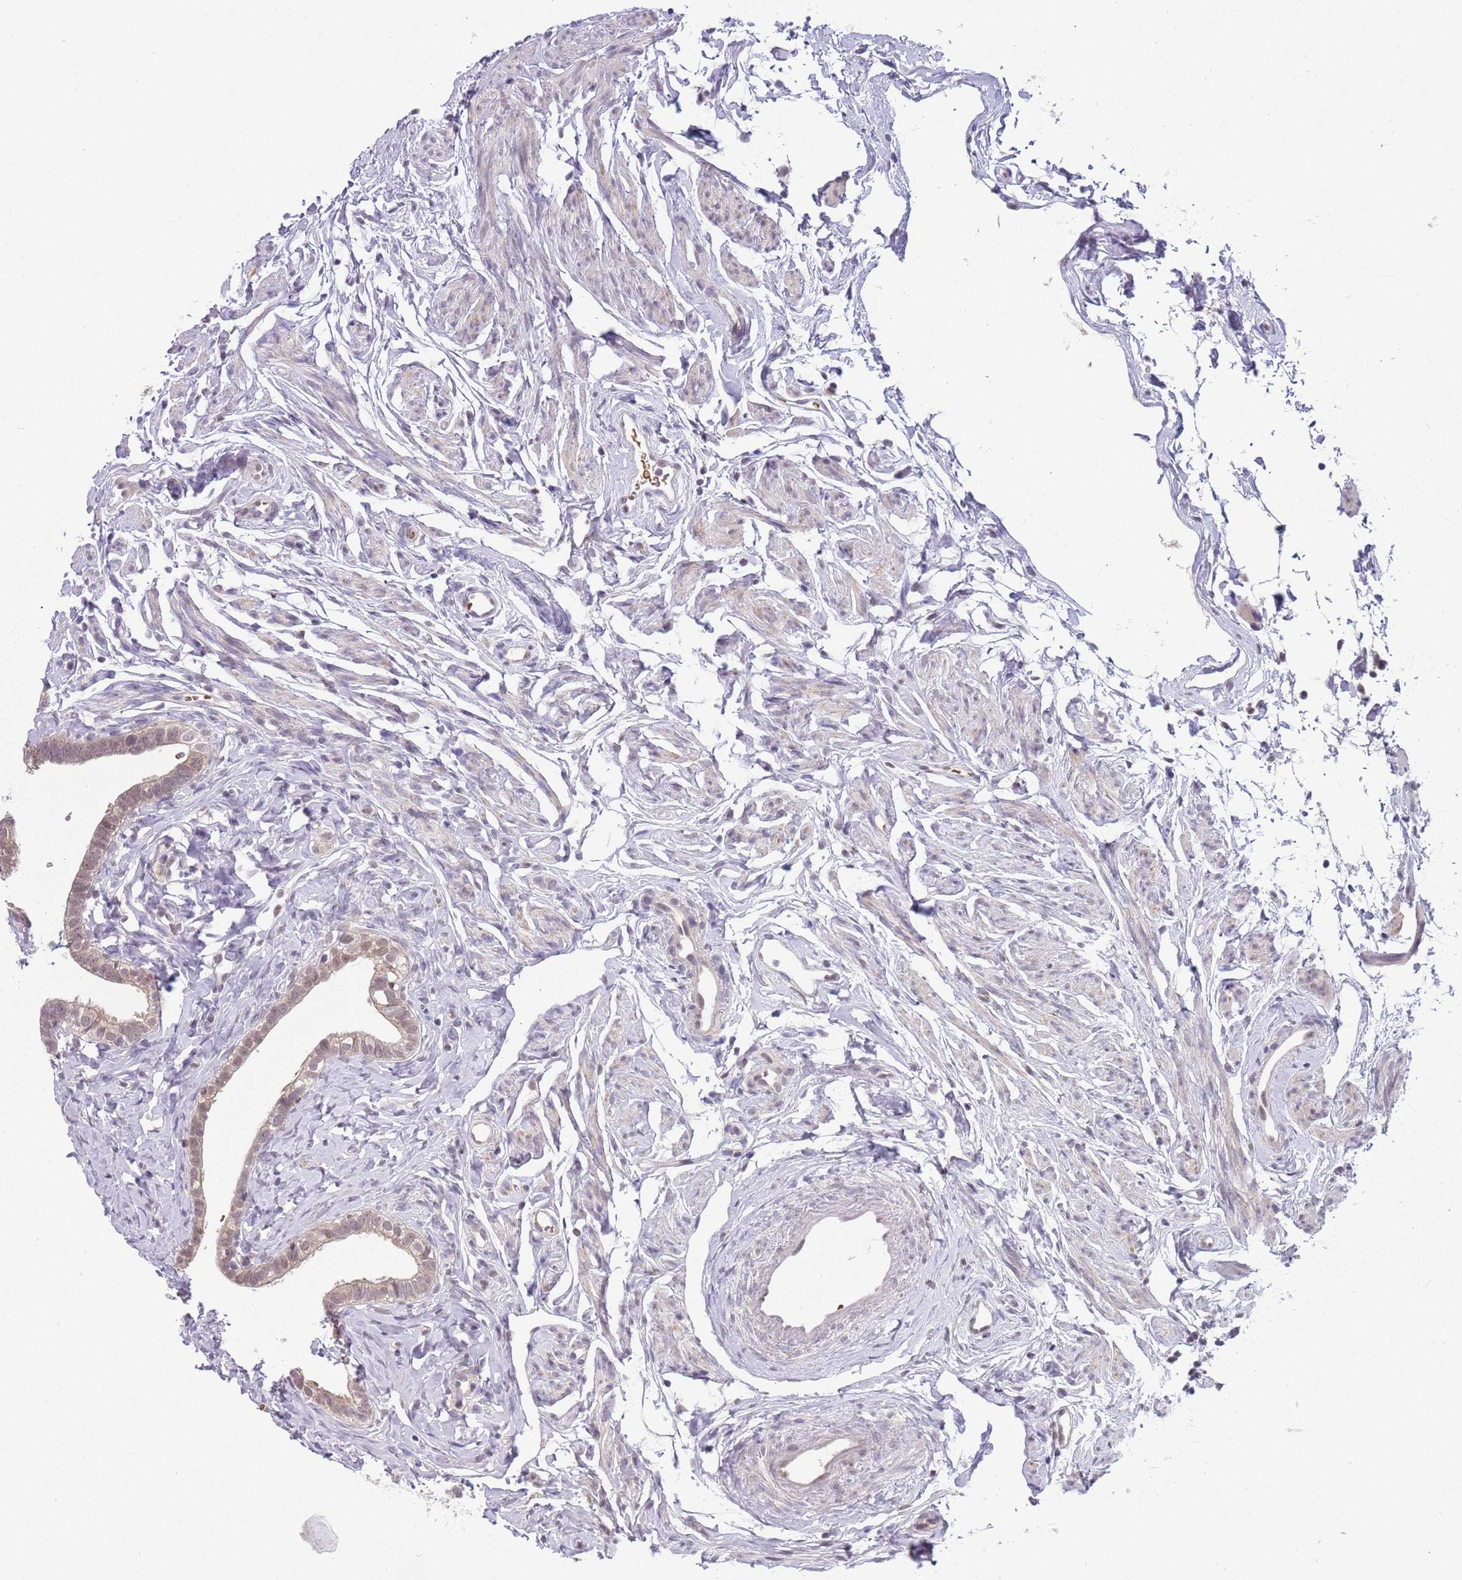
{"staining": {"intensity": "weak", "quantity": ">75%", "location": "cytoplasmic/membranous,nuclear"}, "tissue": "fallopian tube", "cell_type": "Glandular cells", "image_type": "normal", "snomed": [{"axis": "morphology", "description": "Normal tissue, NOS"}, {"axis": "topography", "description": "Fallopian tube"}], "caption": "An image showing weak cytoplasmic/membranous,nuclear positivity in about >75% of glandular cells in normal fallopian tube, as visualized by brown immunohistochemical staining.", "gene": "TM2D1", "patient": {"sex": "female", "age": 66}}